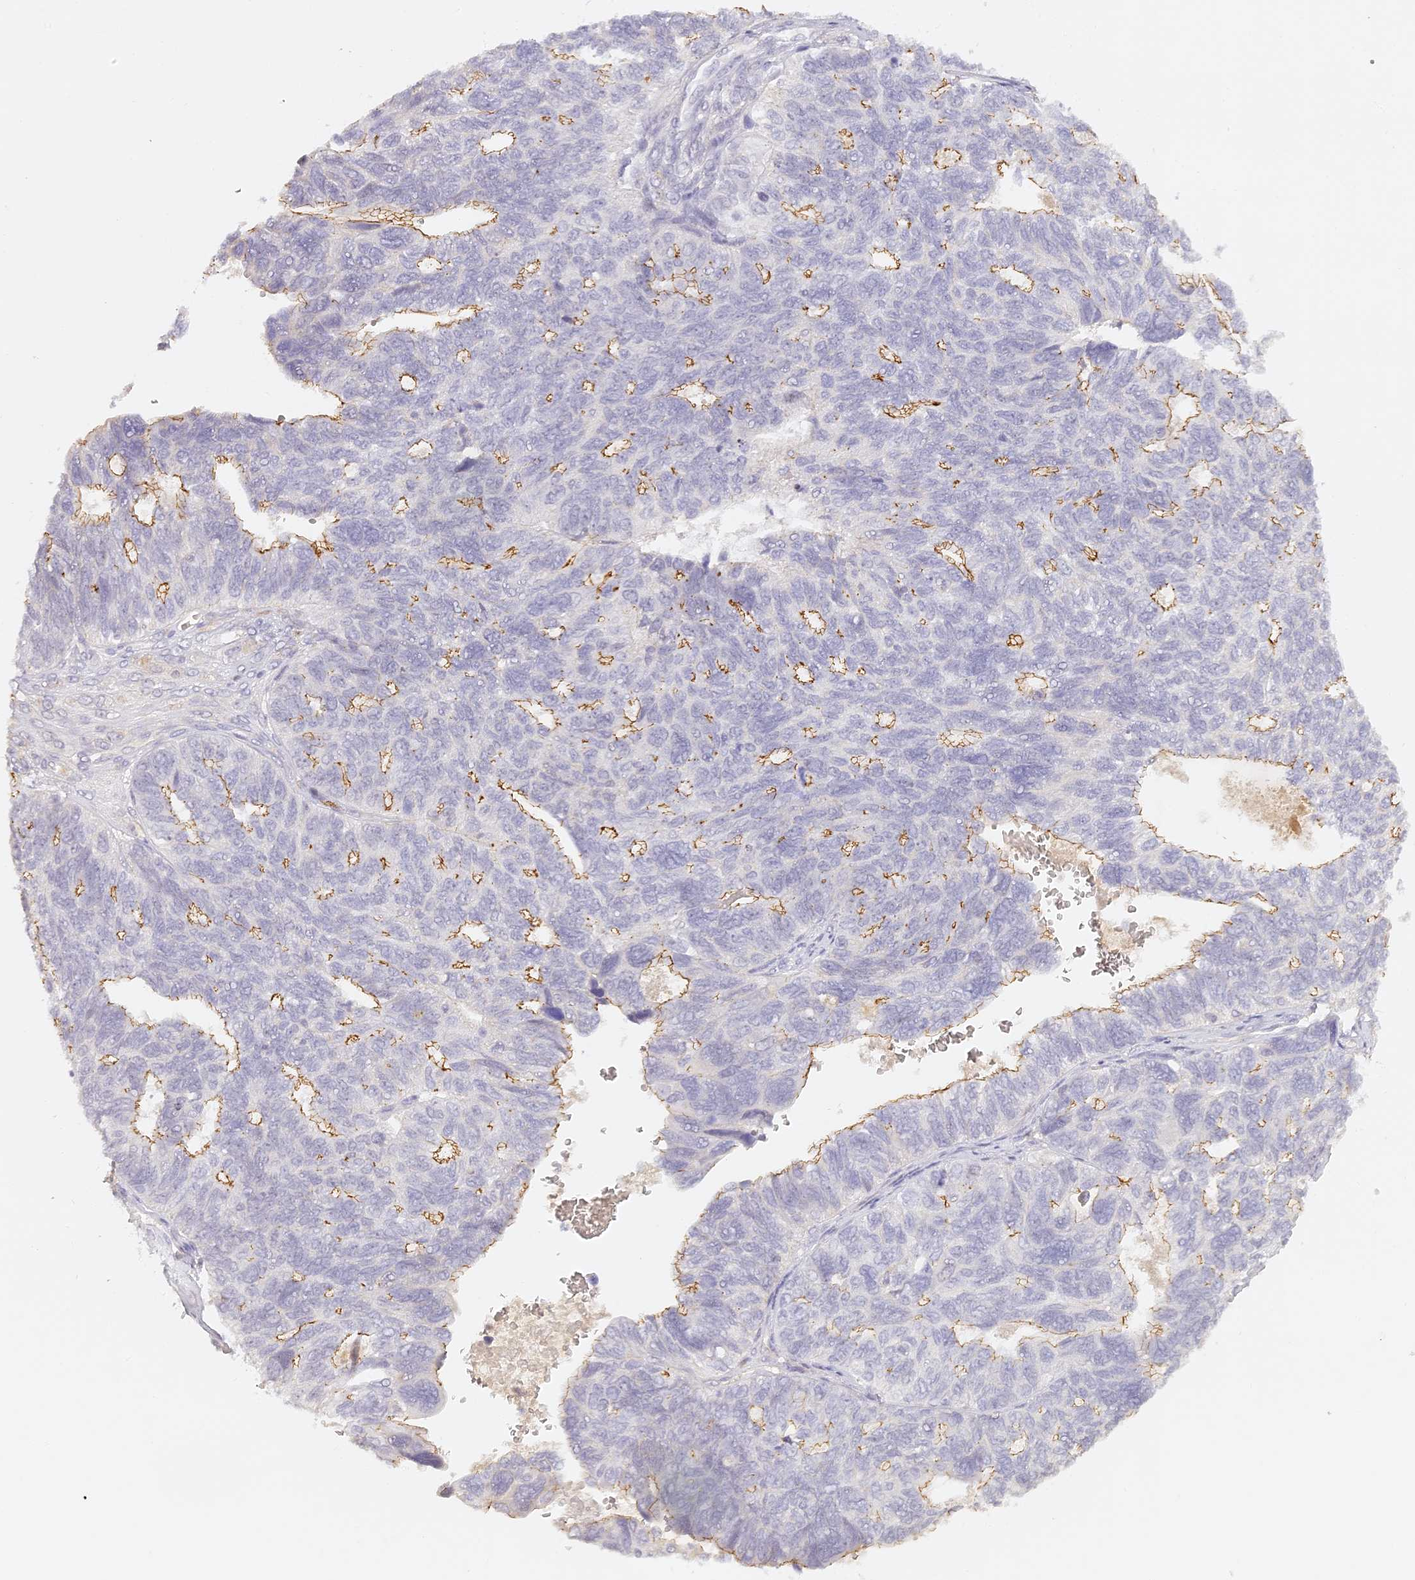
{"staining": {"intensity": "moderate", "quantity": "25%-75%", "location": "cytoplasmic/membranous"}, "tissue": "ovarian cancer", "cell_type": "Tumor cells", "image_type": "cancer", "snomed": [{"axis": "morphology", "description": "Cystadenocarcinoma, serous, NOS"}, {"axis": "topography", "description": "Ovary"}], "caption": "Moderate cytoplasmic/membranous protein staining is present in approximately 25%-75% of tumor cells in ovarian cancer.", "gene": "ELL3", "patient": {"sex": "female", "age": 79}}